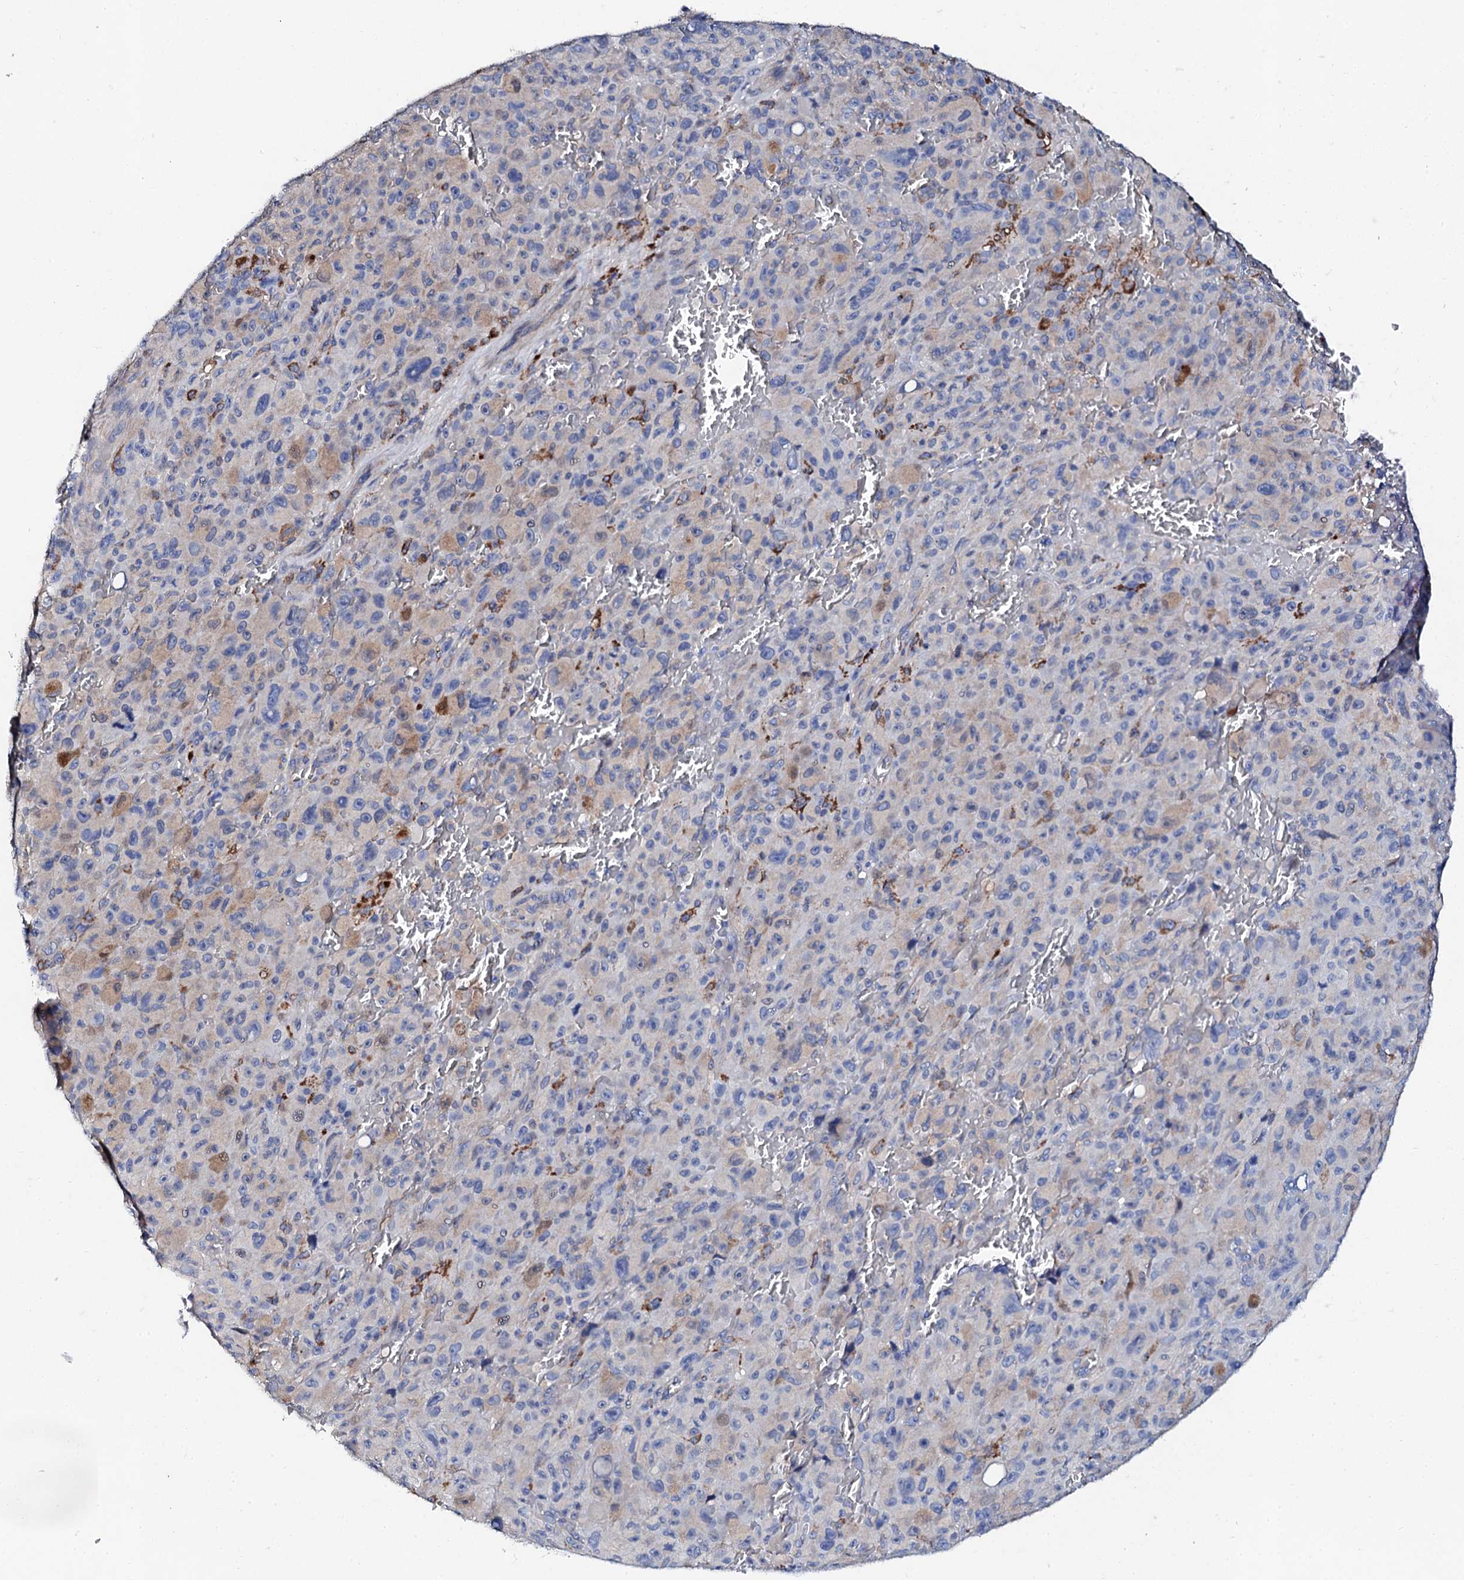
{"staining": {"intensity": "negative", "quantity": "none", "location": "none"}, "tissue": "melanoma", "cell_type": "Tumor cells", "image_type": "cancer", "snomed": [{"axis": "morphology", "description": "Malignant melanoma, NOS"}, {"axis": "topography", "description": "Skin"}], "caption": "An immunohistochemistry (IHC) histopathology image of melanoma is shown. There is no staining in tumor cells of melanoma.", "gene": "KLHL32", "patient": {"sex": "female", "age": 82}}